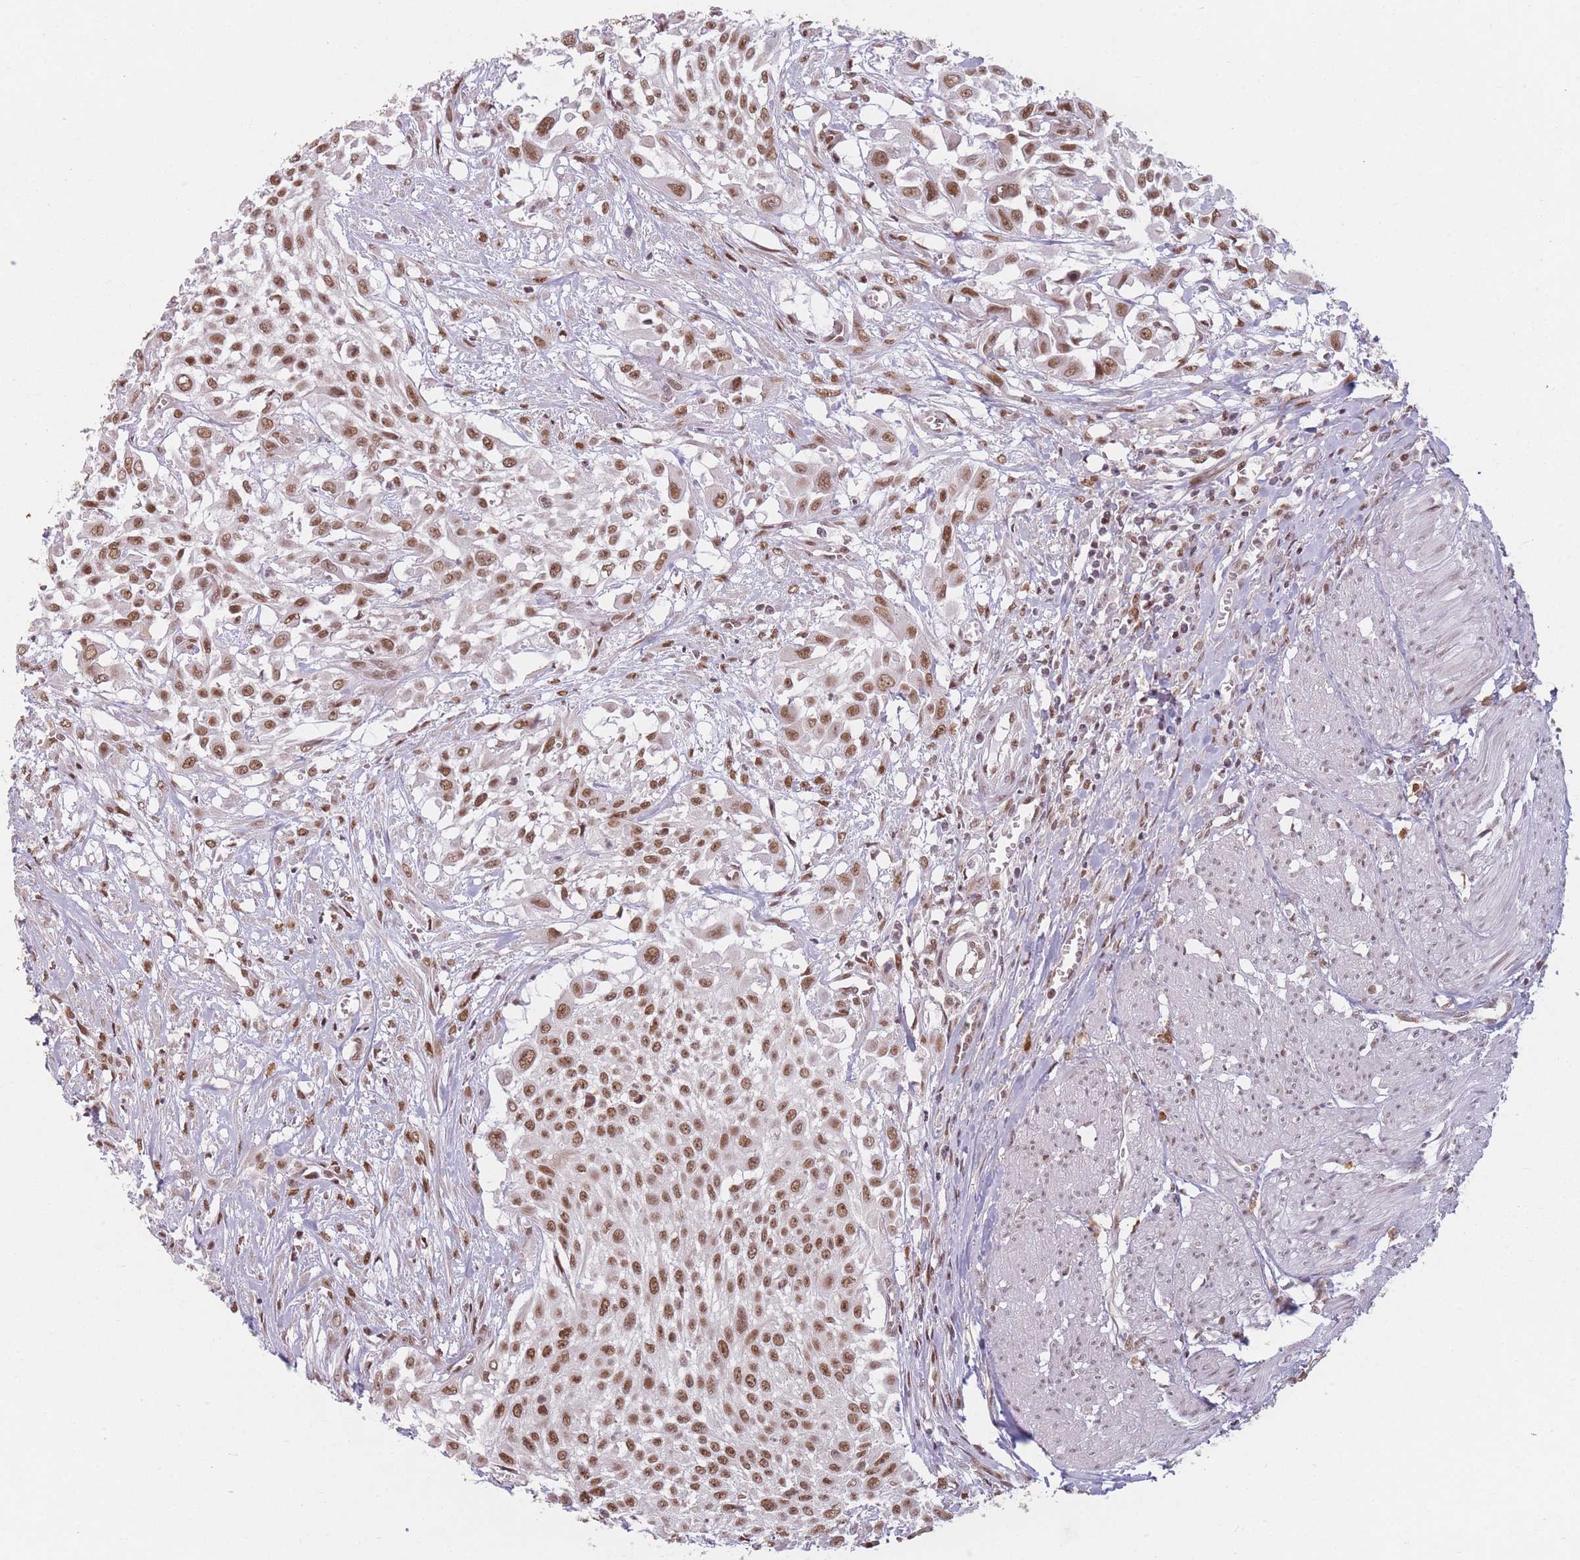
{"staining": {"intensity": "moderate", "quantity": ">75%", "location": "nuclear"}, "tissue": "urothelial cancer", "cell_type": "Tumor cells", "image_type": "cancer", "snomed": [{"axis": "morphology", "description": "Urothelial carcinoma, High grade"}, {"axis": "topography", "description": "Urinary bladder"}], "caption": "Moderate nuclear staining for a protein is seen in approximately >75% of tumor cells of urothelial carcinoma (high-grade) using immunohistochemistry.", "gene": "SUPT6H", "patient": {"sex": "male", "age": 57}}